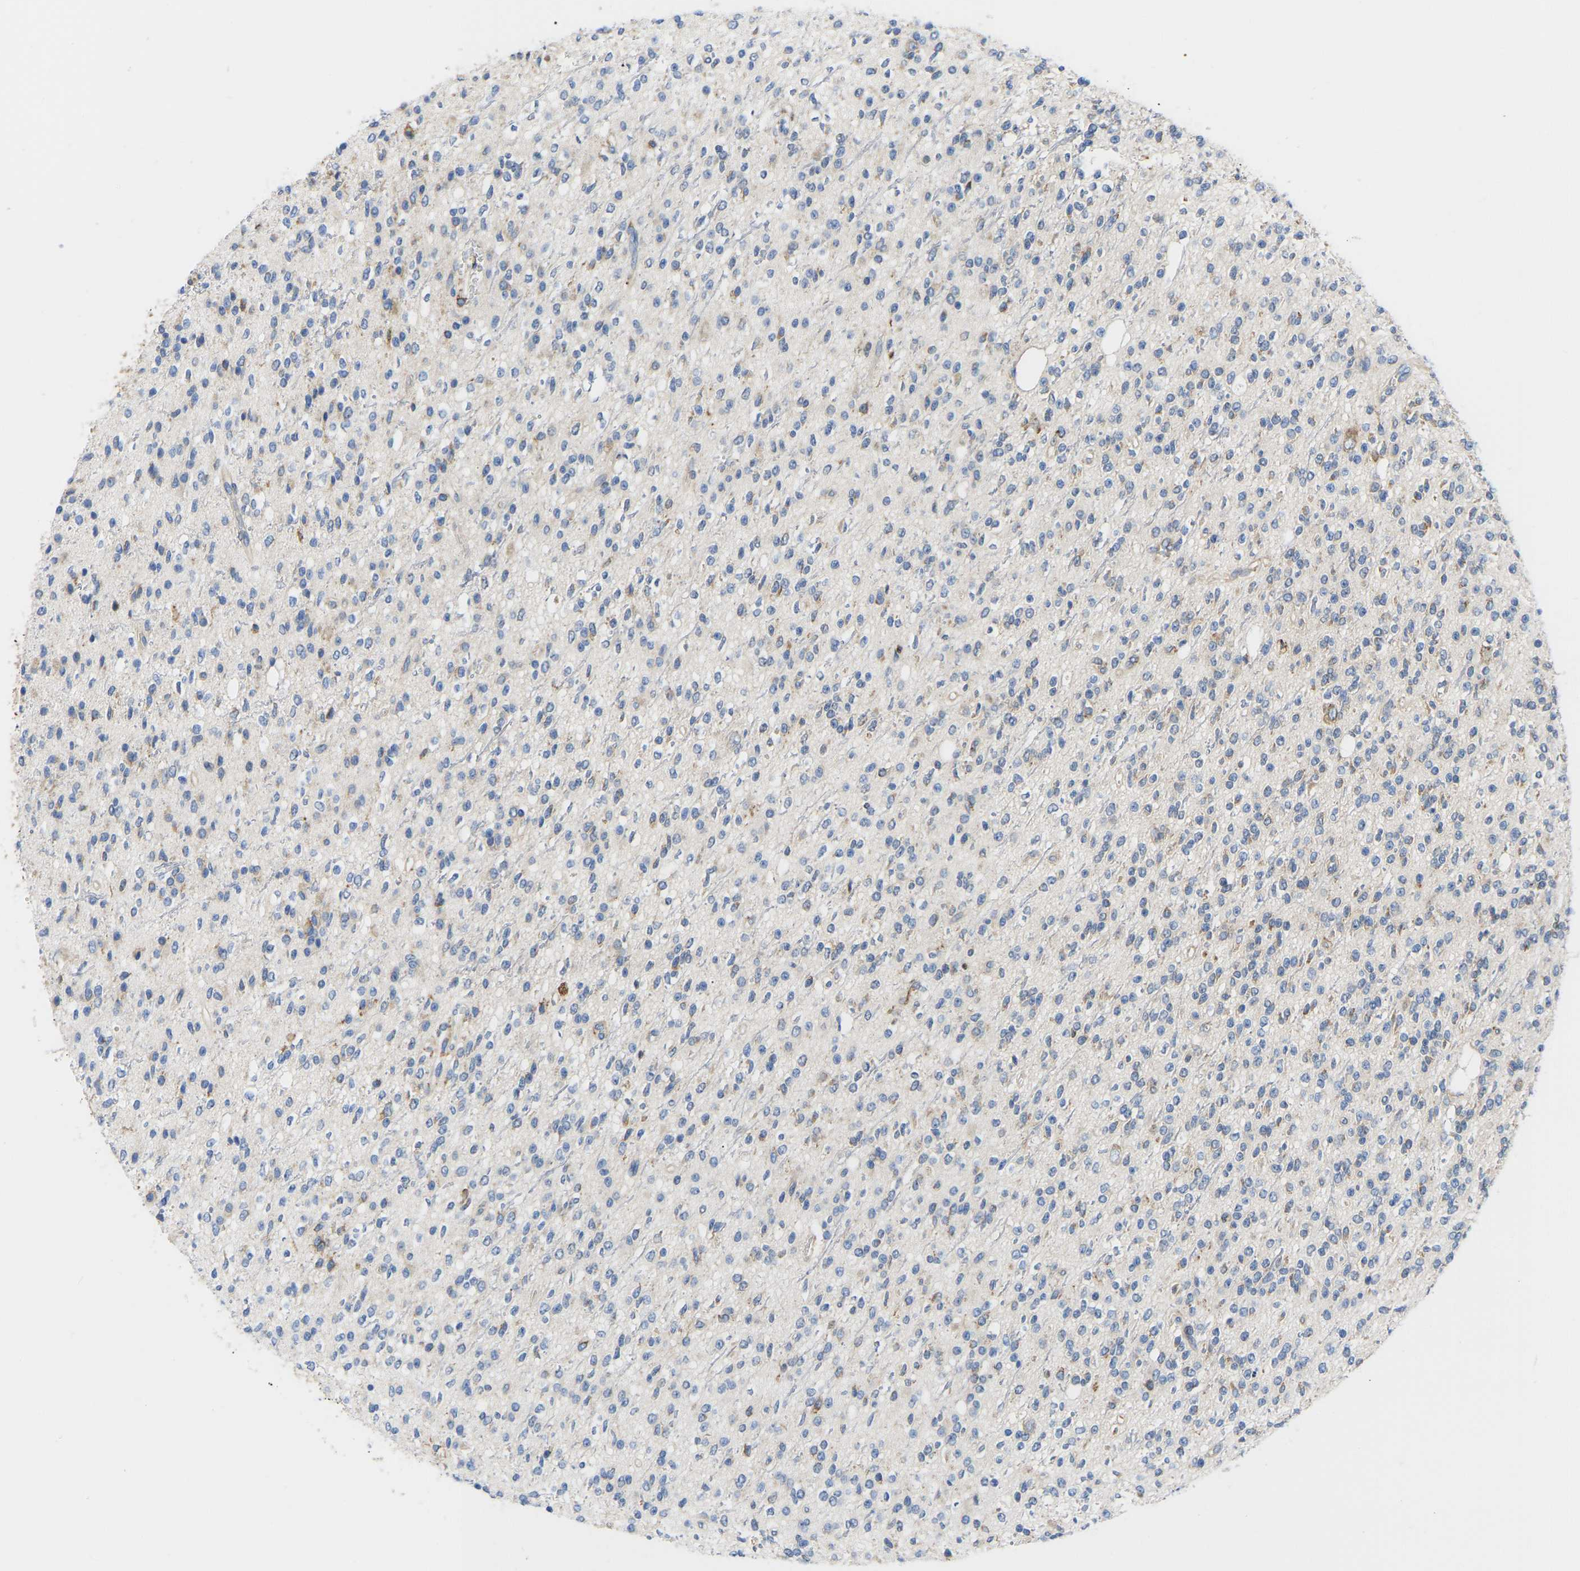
{"staining": {"intensity": "negative", "quantity": "none", "location": "none"}, "tissue": "glioma", "cell_type": "Tumor cells", "image_type": "cancer", "snomed": [{"axis": "morphology", "description": "Glioma, malignant, High grade"}, {"axis": "topography", "description": "Brain"}], "caption": "A photomicrograph of malignant high-grade glioma stained for a protein shows no brown staining in tumor cells.", "gene": "P4HB", "patient": {"sex": "male", "age": 34}}